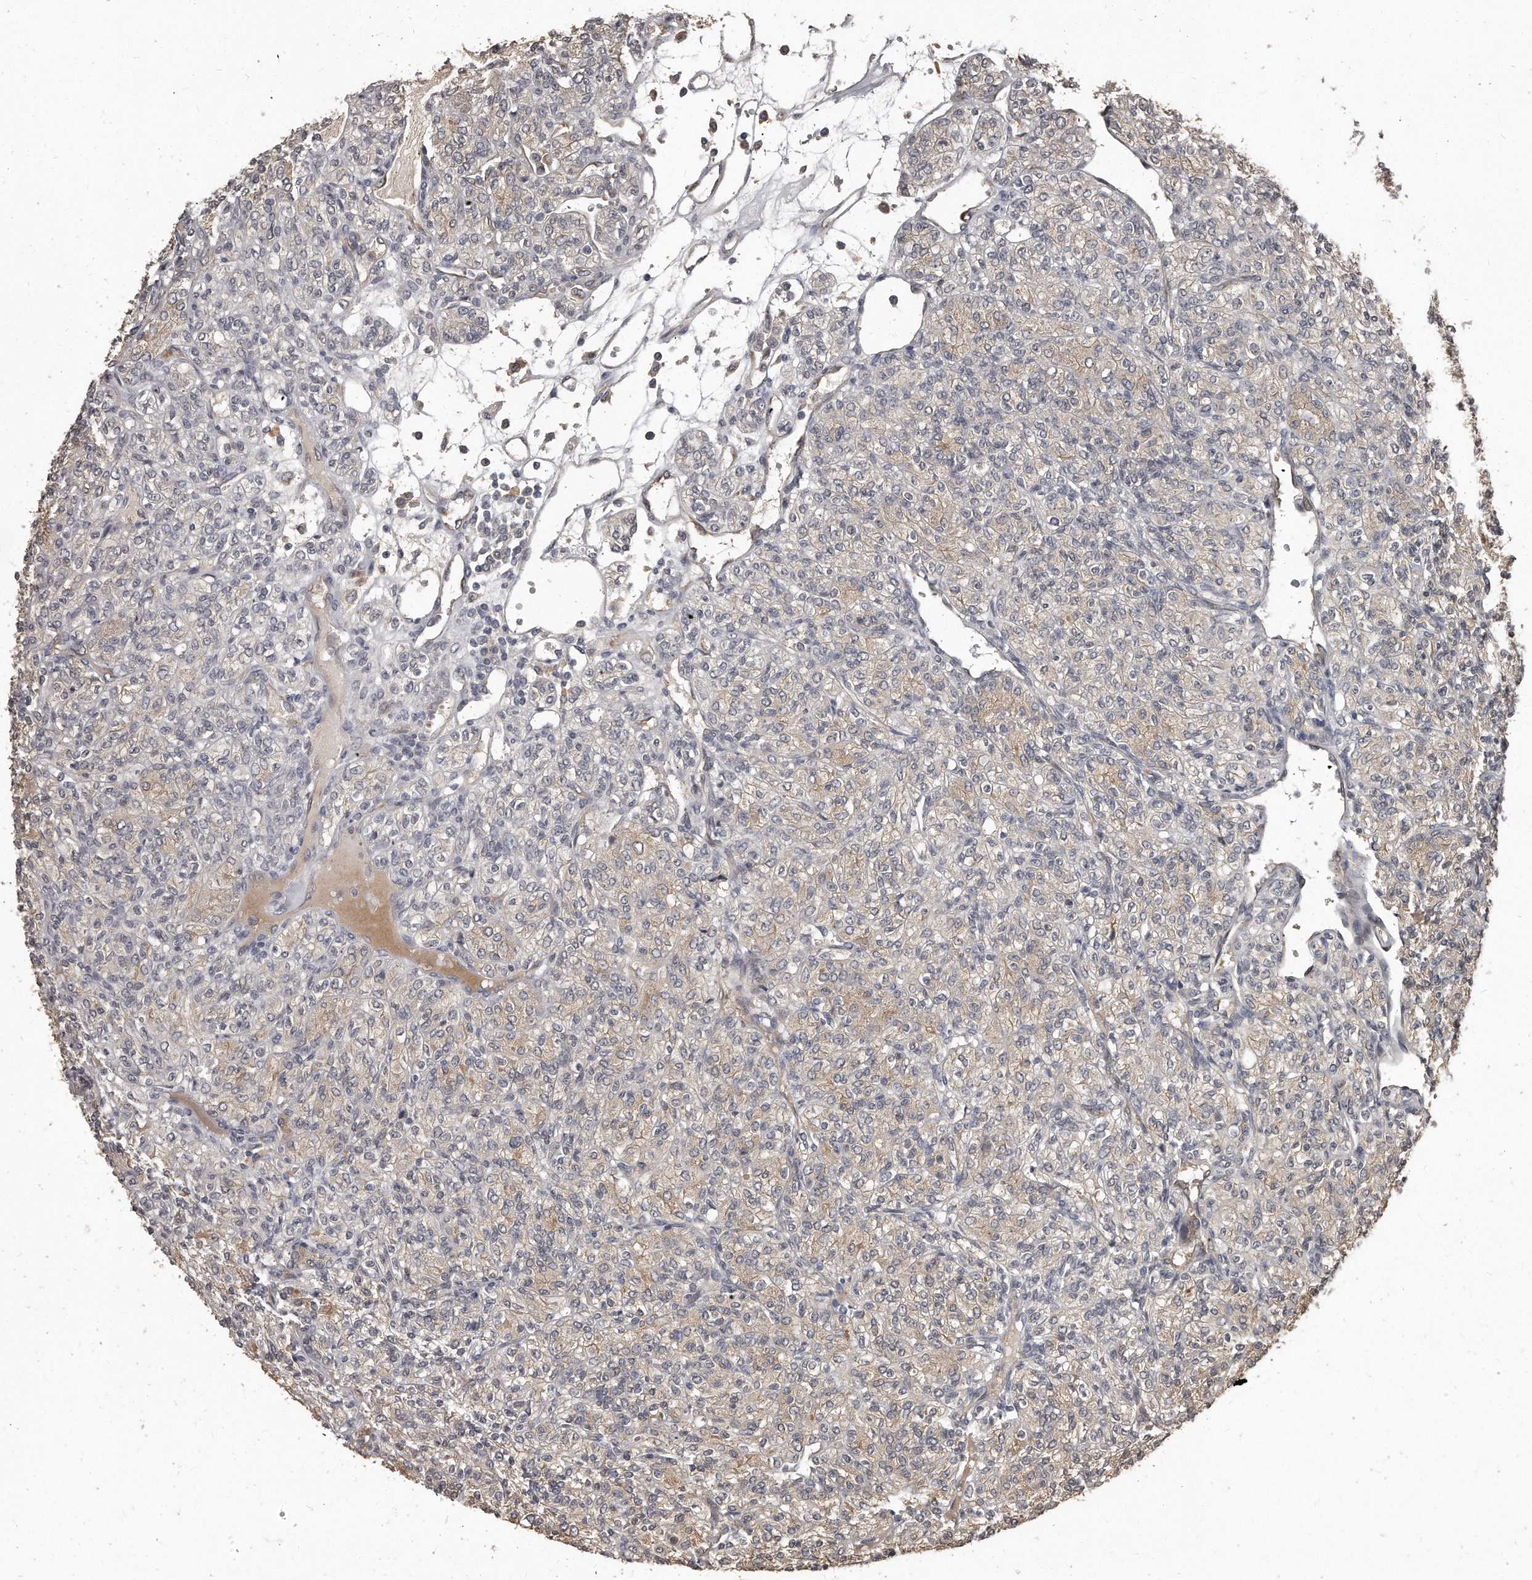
{"staining": {"intensity": "negative", "quantity": "none", "location": "none"}, "tissue": "renal cancer", "cell_type": "Tumor cells", "image_type": "cancer", "snomed": [{"axis": "morphology", "description": "Adenocarcinoma, NOS"}, {"axis": "topography", "description": "Kidney"}], "caption": "The IHC photomicrograph has no significant positivity in tumor cells of adenocarcinoma (renal) tissue. Nuclei are stained in blue.", "gene": "GRB10", "patient": {"sex": "male", "age": 77}}